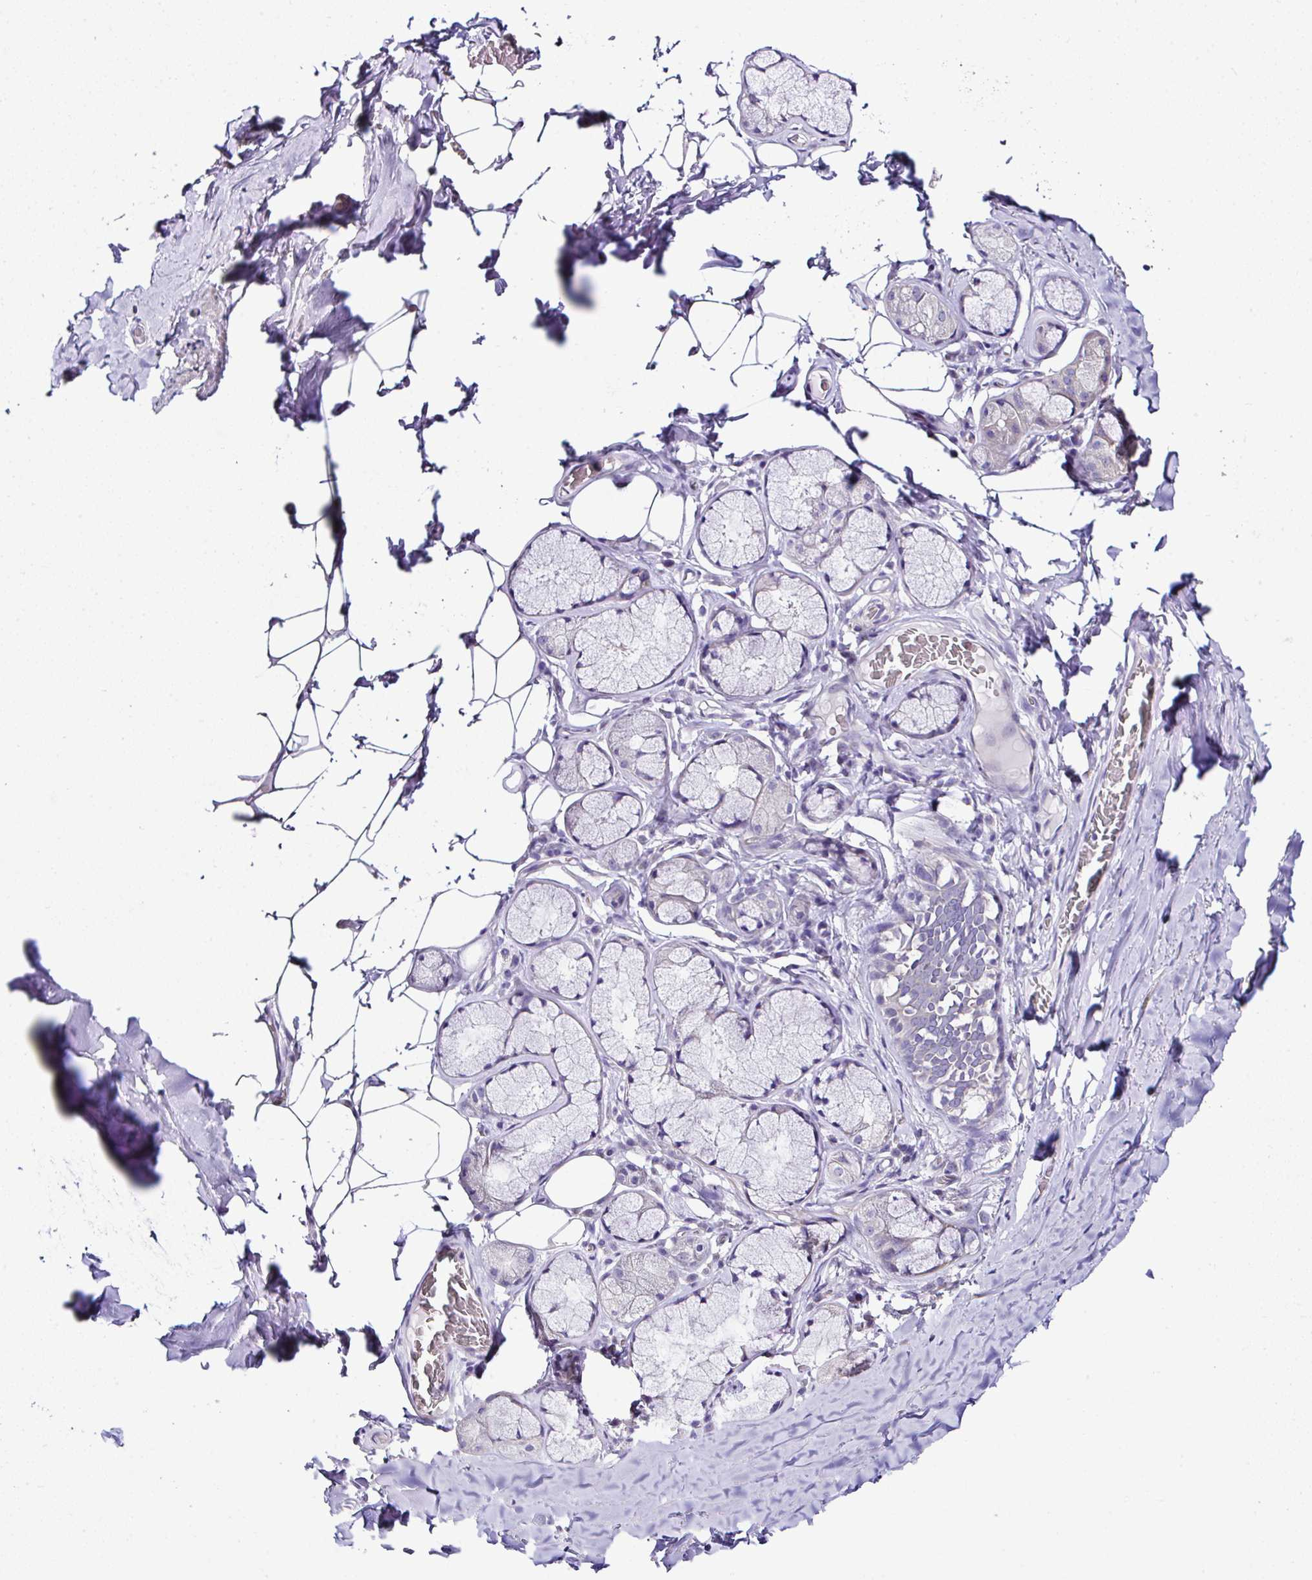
{"staining": {"intensity": "negative", "quantity": "none", "location": "none"}, "tissue": "adipose tissue", "cell_type": "Adipocytes", "image_type": "normal", "snomed": [{"axis": "morphology", "description": "Normal tissue, NOS"}, {"axis": "topography", "description": "Cartilage tissue"}, {"axis": "topography", "description": "Bronchus"}, {"axis": "topography", "description": "Peripheral nerve tissue"}], "caption": "DAB immunohistochemical staining of benign adipose tissue demonstrates no significant staining in adipocytes.", "gene": "OR4P4", "patient": {"sex": "male", "age": 67}}